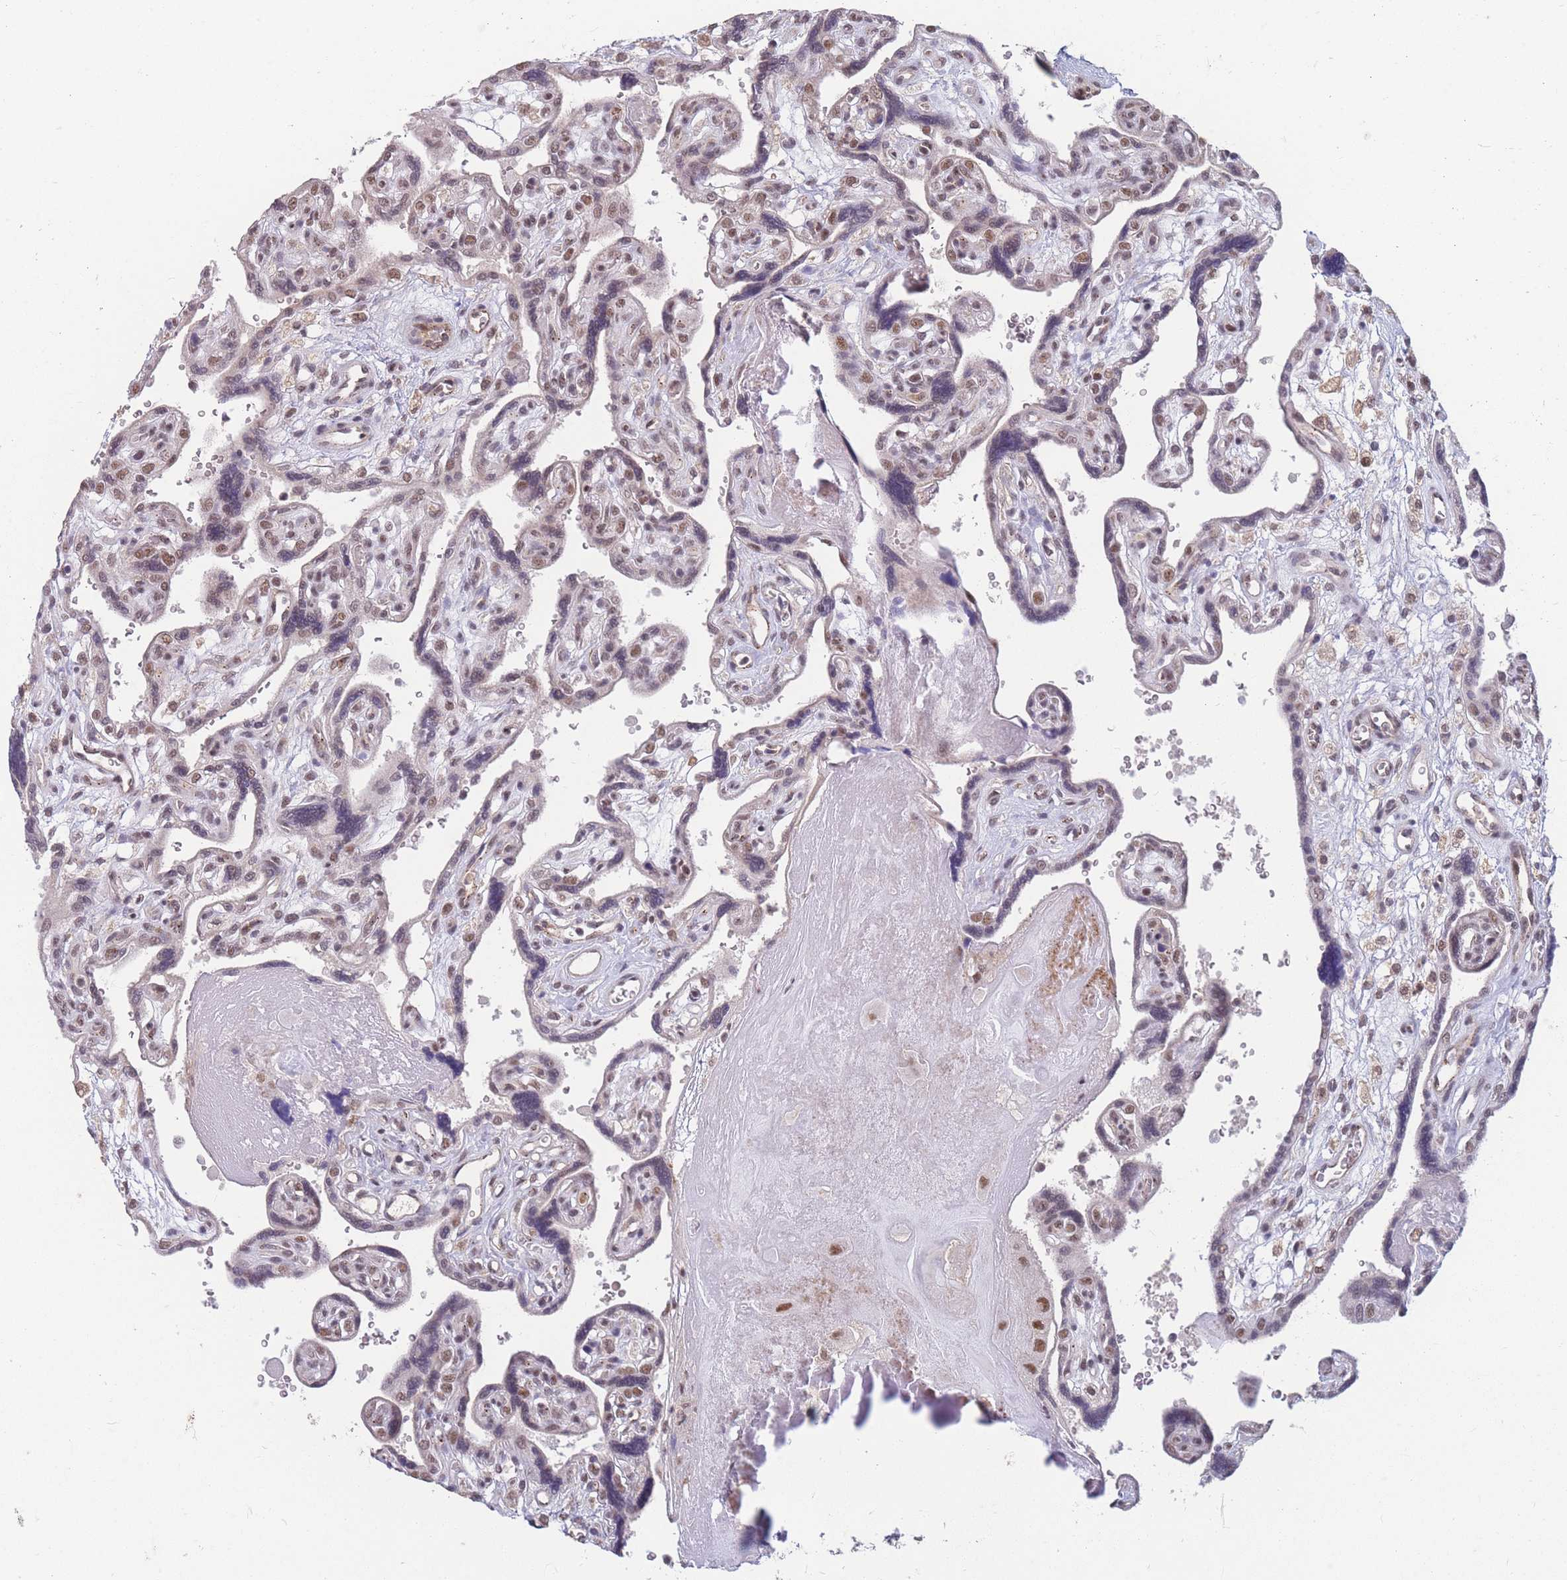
{"staining": {"intensity": "moderate", "quantity": "<25%", "location": "nuclear"}, "tissue": "placenta", "cell_type": "Trophoblastic cells", "image_type": "normal", "snomed": [{"axis": "morphology", "description": "Normal tissue, NOS"}, {"axis": "topography", "description": "Placenta"}], "caption": "Immunohistochemical staining of normal placenta reveals low levels of moderate nuclear expression in approximately <25% of trophoblastic cells.", "gene": "SNRPA1", "patient": {"sex": "female", "age": 39}}